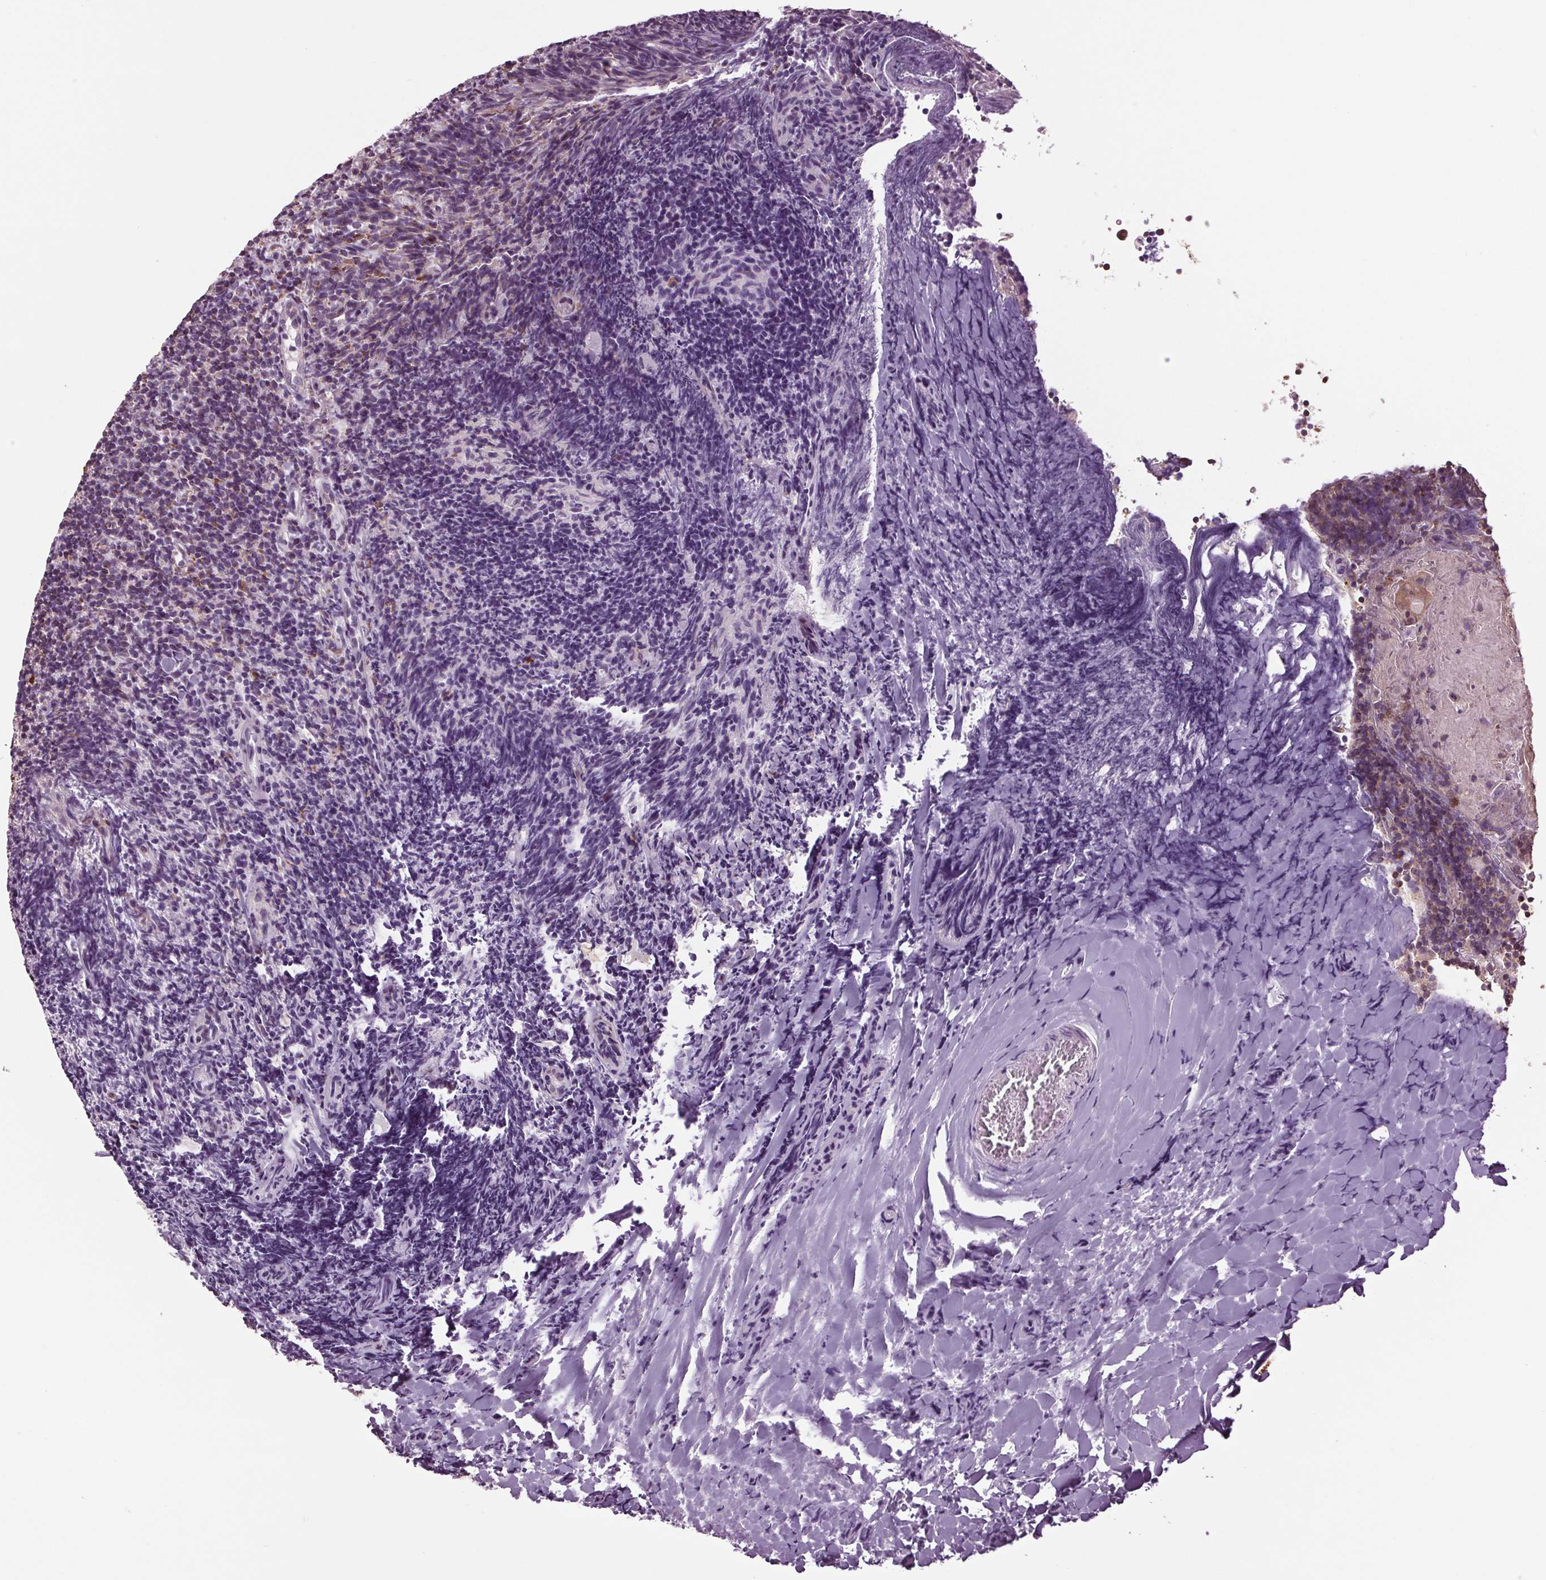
{"staining": {"intensity": "negative", "quantity": "none", "location": "none"}, "tissue": "tonsil", "cell_type": "Germinal center cells", "image_type": "normal", "snomed": [{"axis": "morphology", "description": "Normal tissue, NOS"}, {"axis": "topography", "description": "Tonsil"}], "caption": "An IHC histopathology image of benign tonsil is shown. There is no staining in germinal center cells of tonsil.", "gene": "RNPEP", "patient": {"sex": "female", "age": 10}}